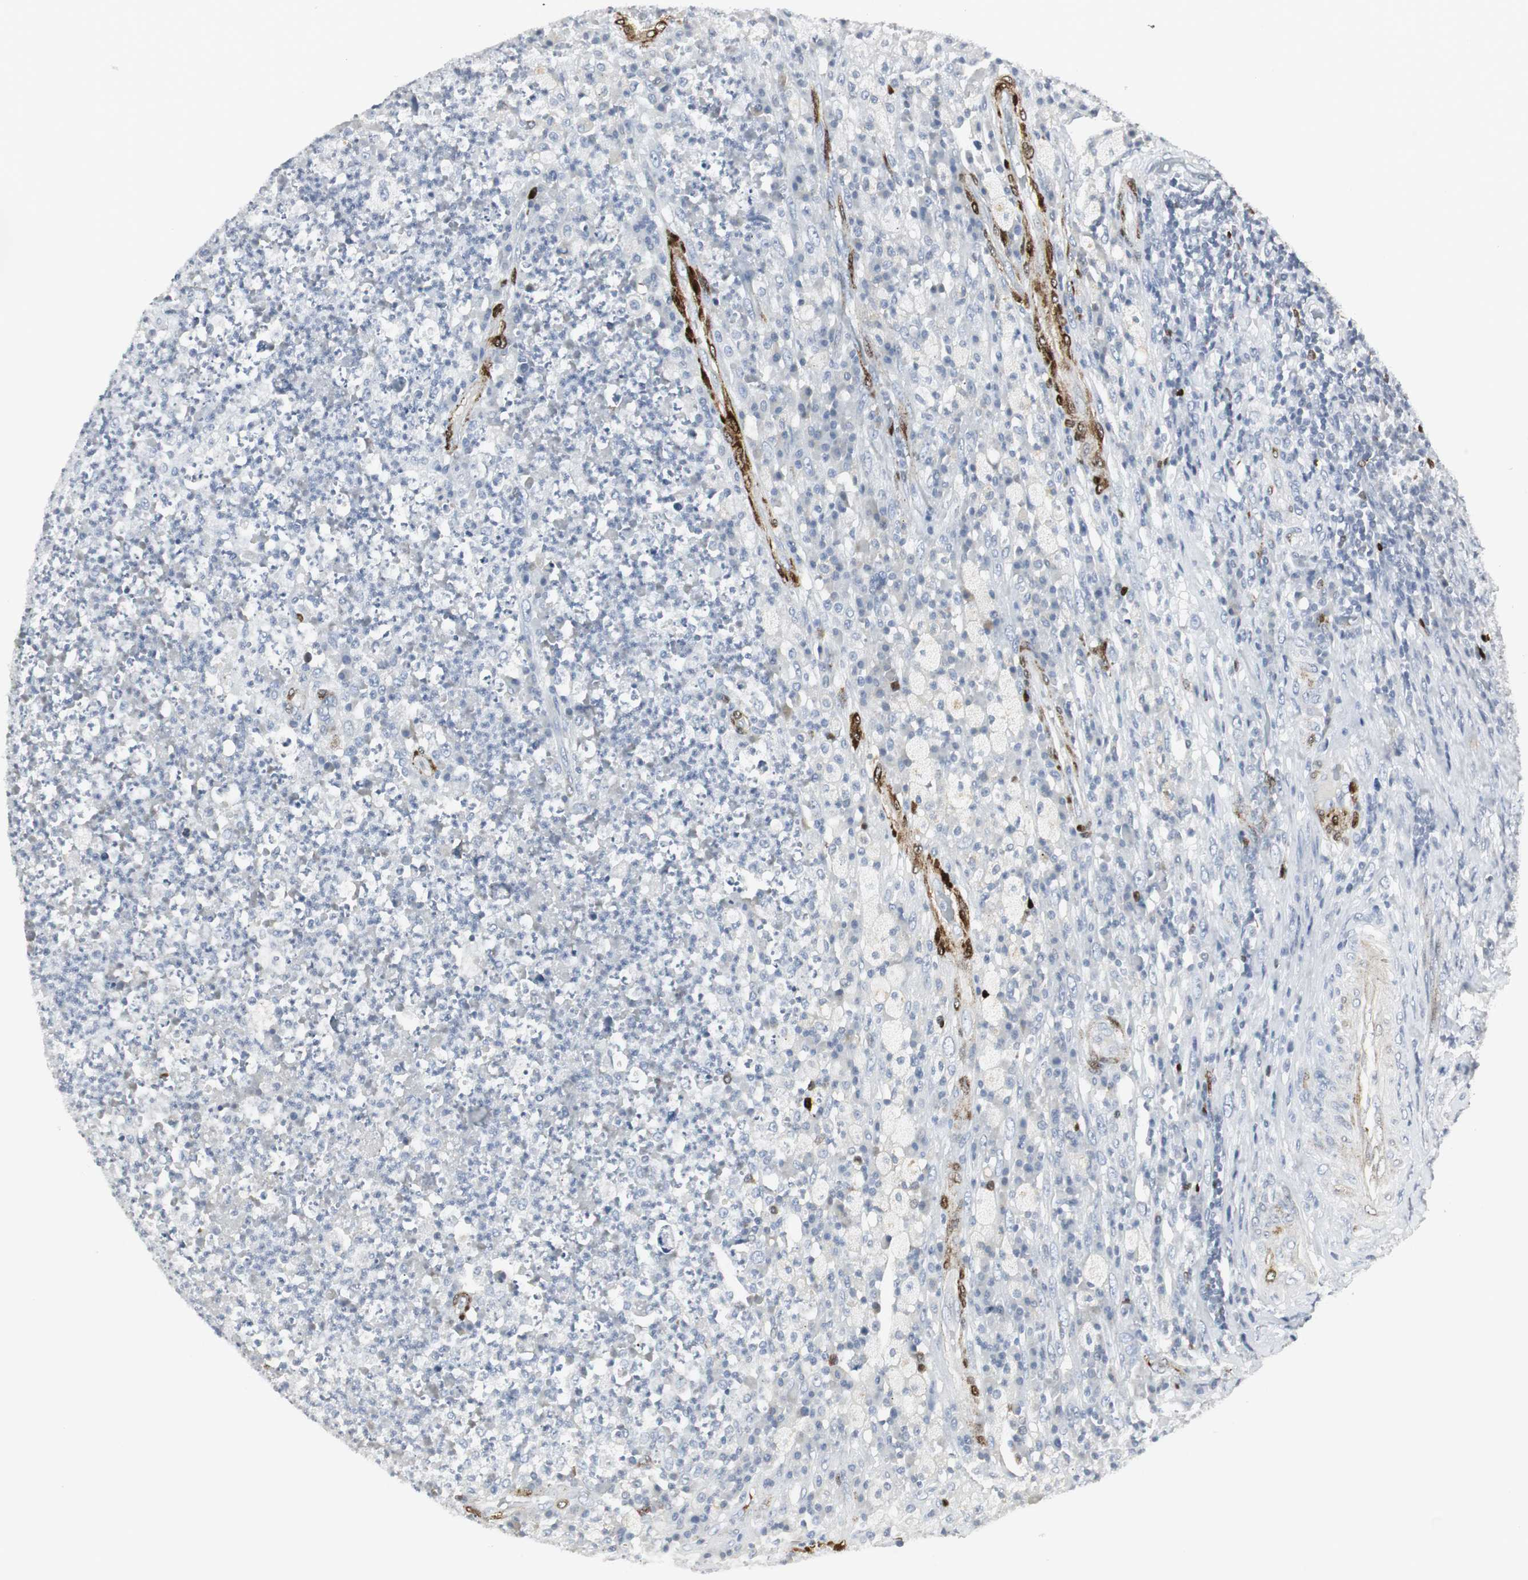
{"staining": {"intensity": "negative", "quantity": "none", "location": "none"}, "tissue": "testis cancer", "cell_type": "Tumor cells", "image_type": "cancer", "snomed": [{"axis": "morphology", "description": "Necrosis, NOS"}, {"axis": "morphology", "description": "Carcinoma, Embryonal, NOS"}, {"axis": "topography", "description": "Testis"}], "caption": "Immunohistochemical staining of human testis cancer exhibits no significant positivity in tumor cells.", "gene": "PPP1R14A", "patient": {"sex": "male", "age": 19}}